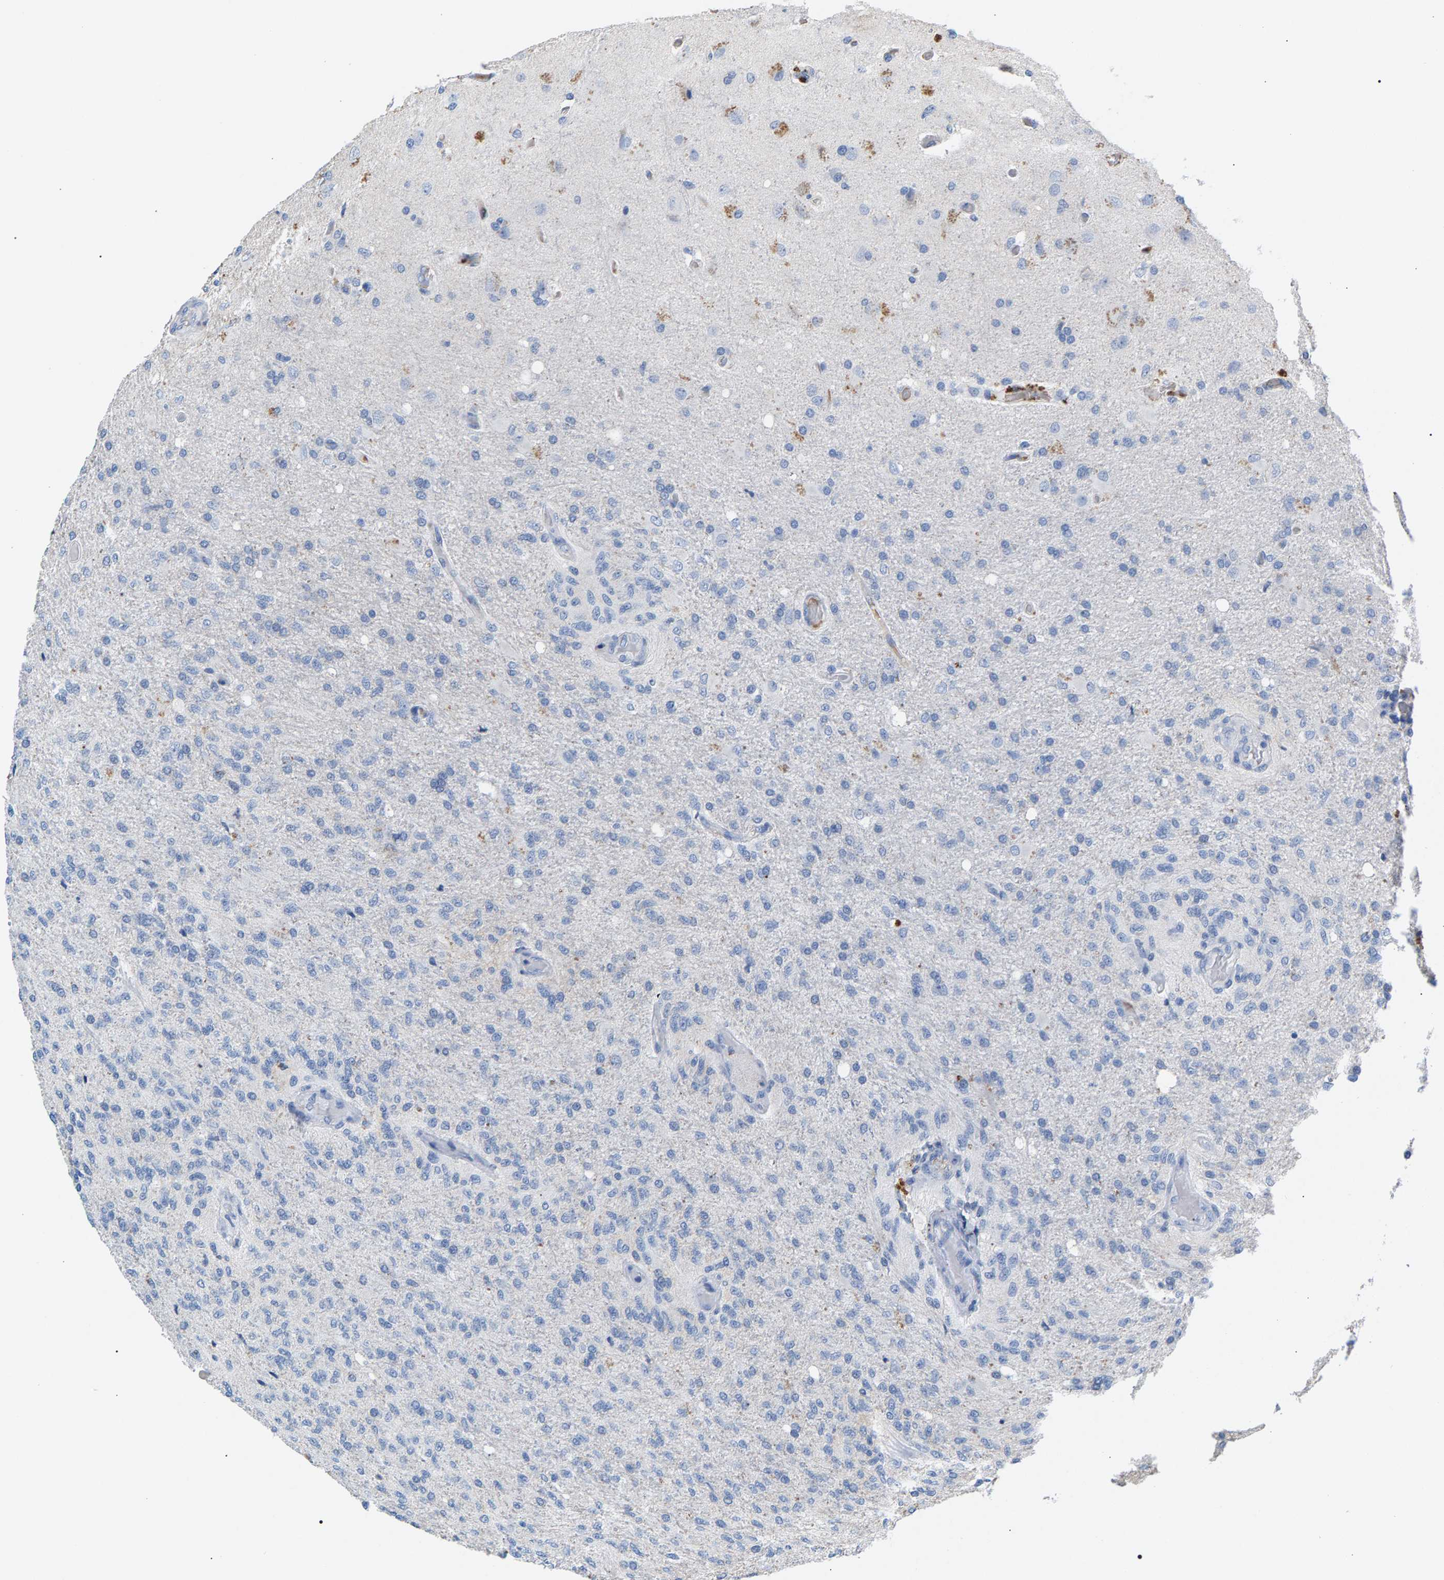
{"staining": {"intensity": "negative", "quantity": "none", "location": "none"}, "tissue": "glioma", "cell_type": "Tumor cells", "image_type": "cancer", "snomed": [{"axis": "morphology", "description": "Normal tissue, NOS"}, {"axis": "morphology", "description": "Glioma, malignant, High grade"}, {"axis": "topography", "description": "Cerebral cortex"}], "caption": "Immunohistochemistry histopathology image of neoplastic tissue: glioma stained with DAB demonstrates no significant protein expression in tumor cells.", "gene": "APOH", "patient": {"sex": "male", "age": 77}}